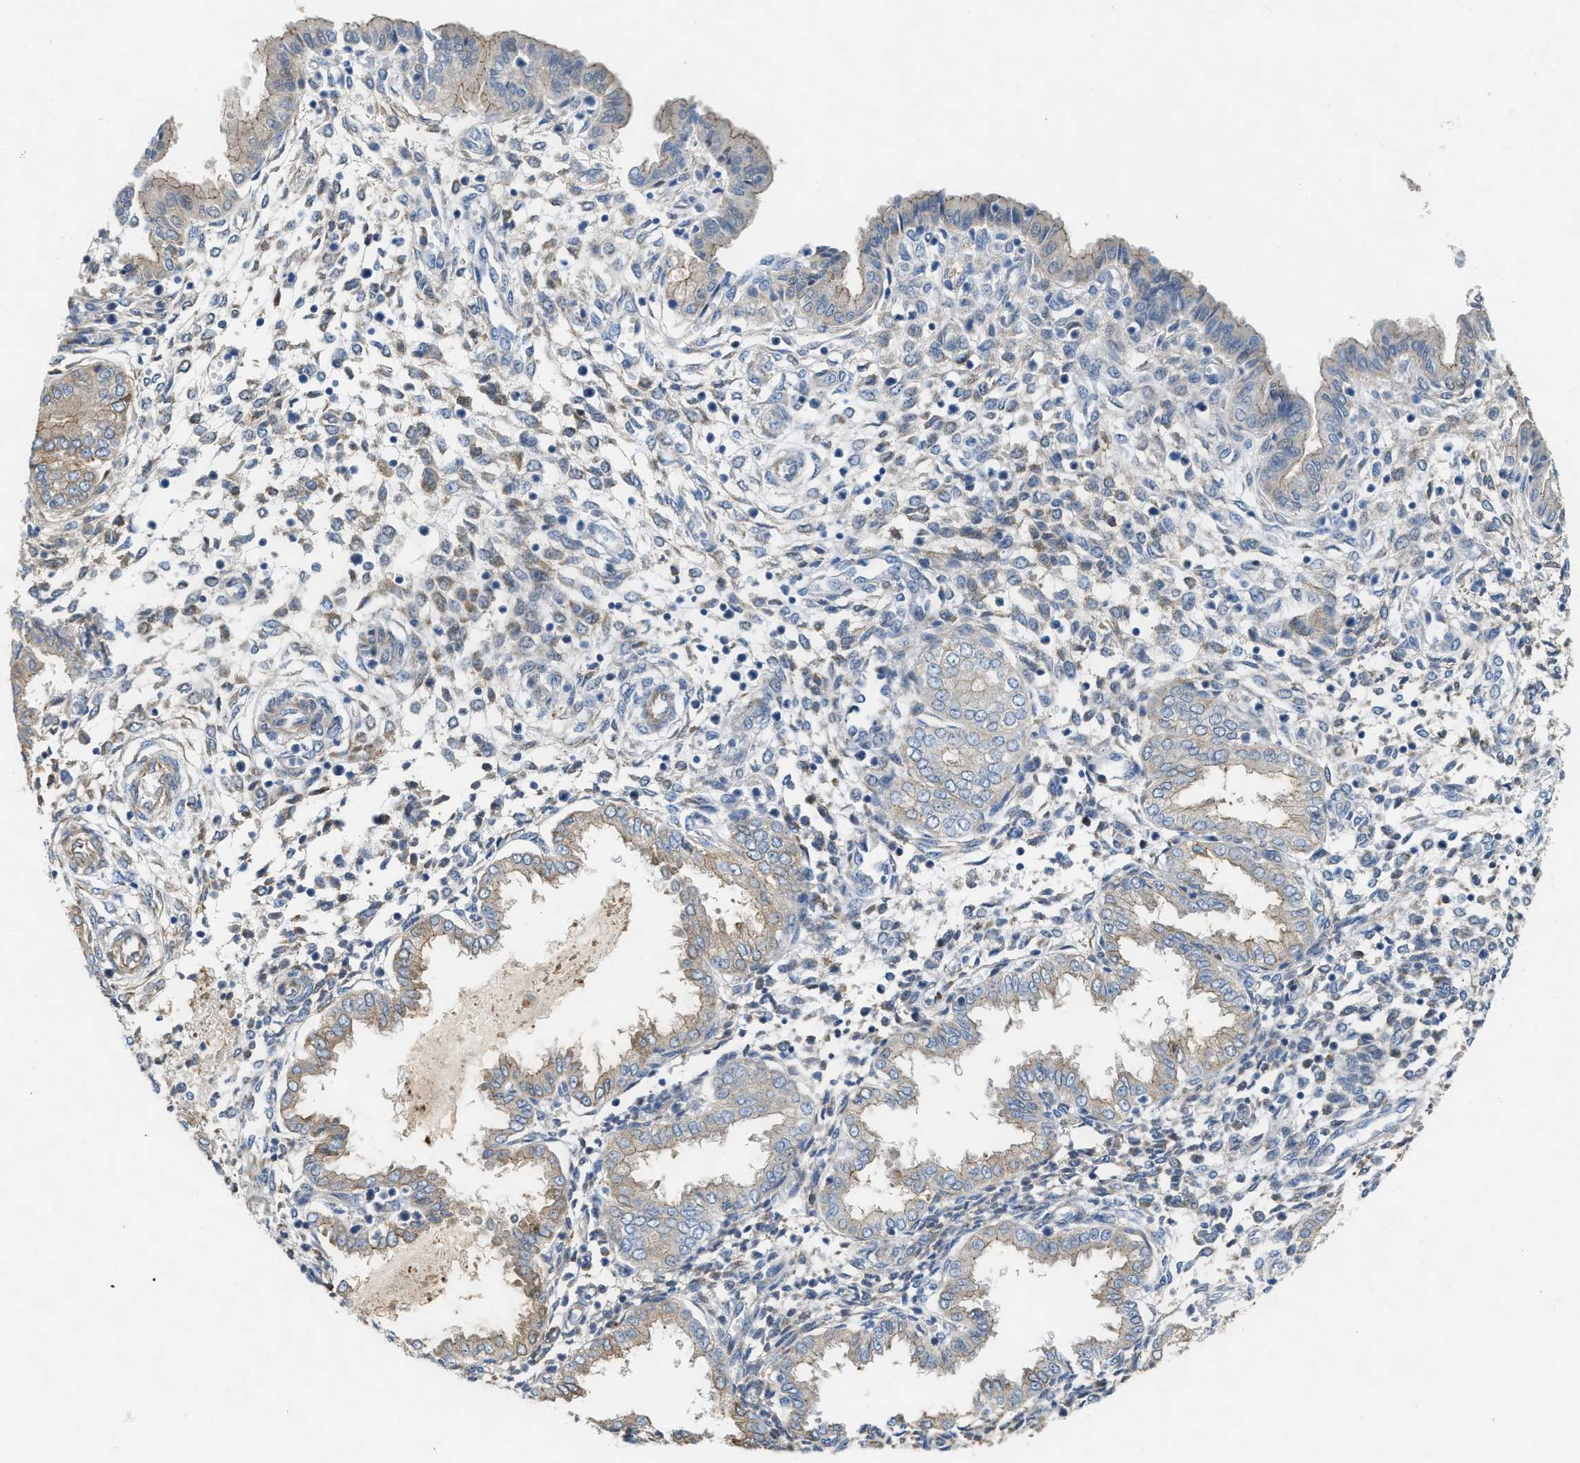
{"staining": {"intensity": "weak", "quantity": "<25%", "location": "cytoplasmic/membranous"}, "tissue": "endometrium", "cell_type": "Cells in endometrial stroma", "image_type": "normal", "snomed": [{"axis": "morphology", "description": "Normal tissue, NOS"}, {"axis": "topography", "description": "Endometrium"}], "caption": "Endometrium stained for a protein using IHC reveals no expression cells in endometrial stroma.", "gene": "ASS1", "patient": {"sex": "female", "age": 33}}